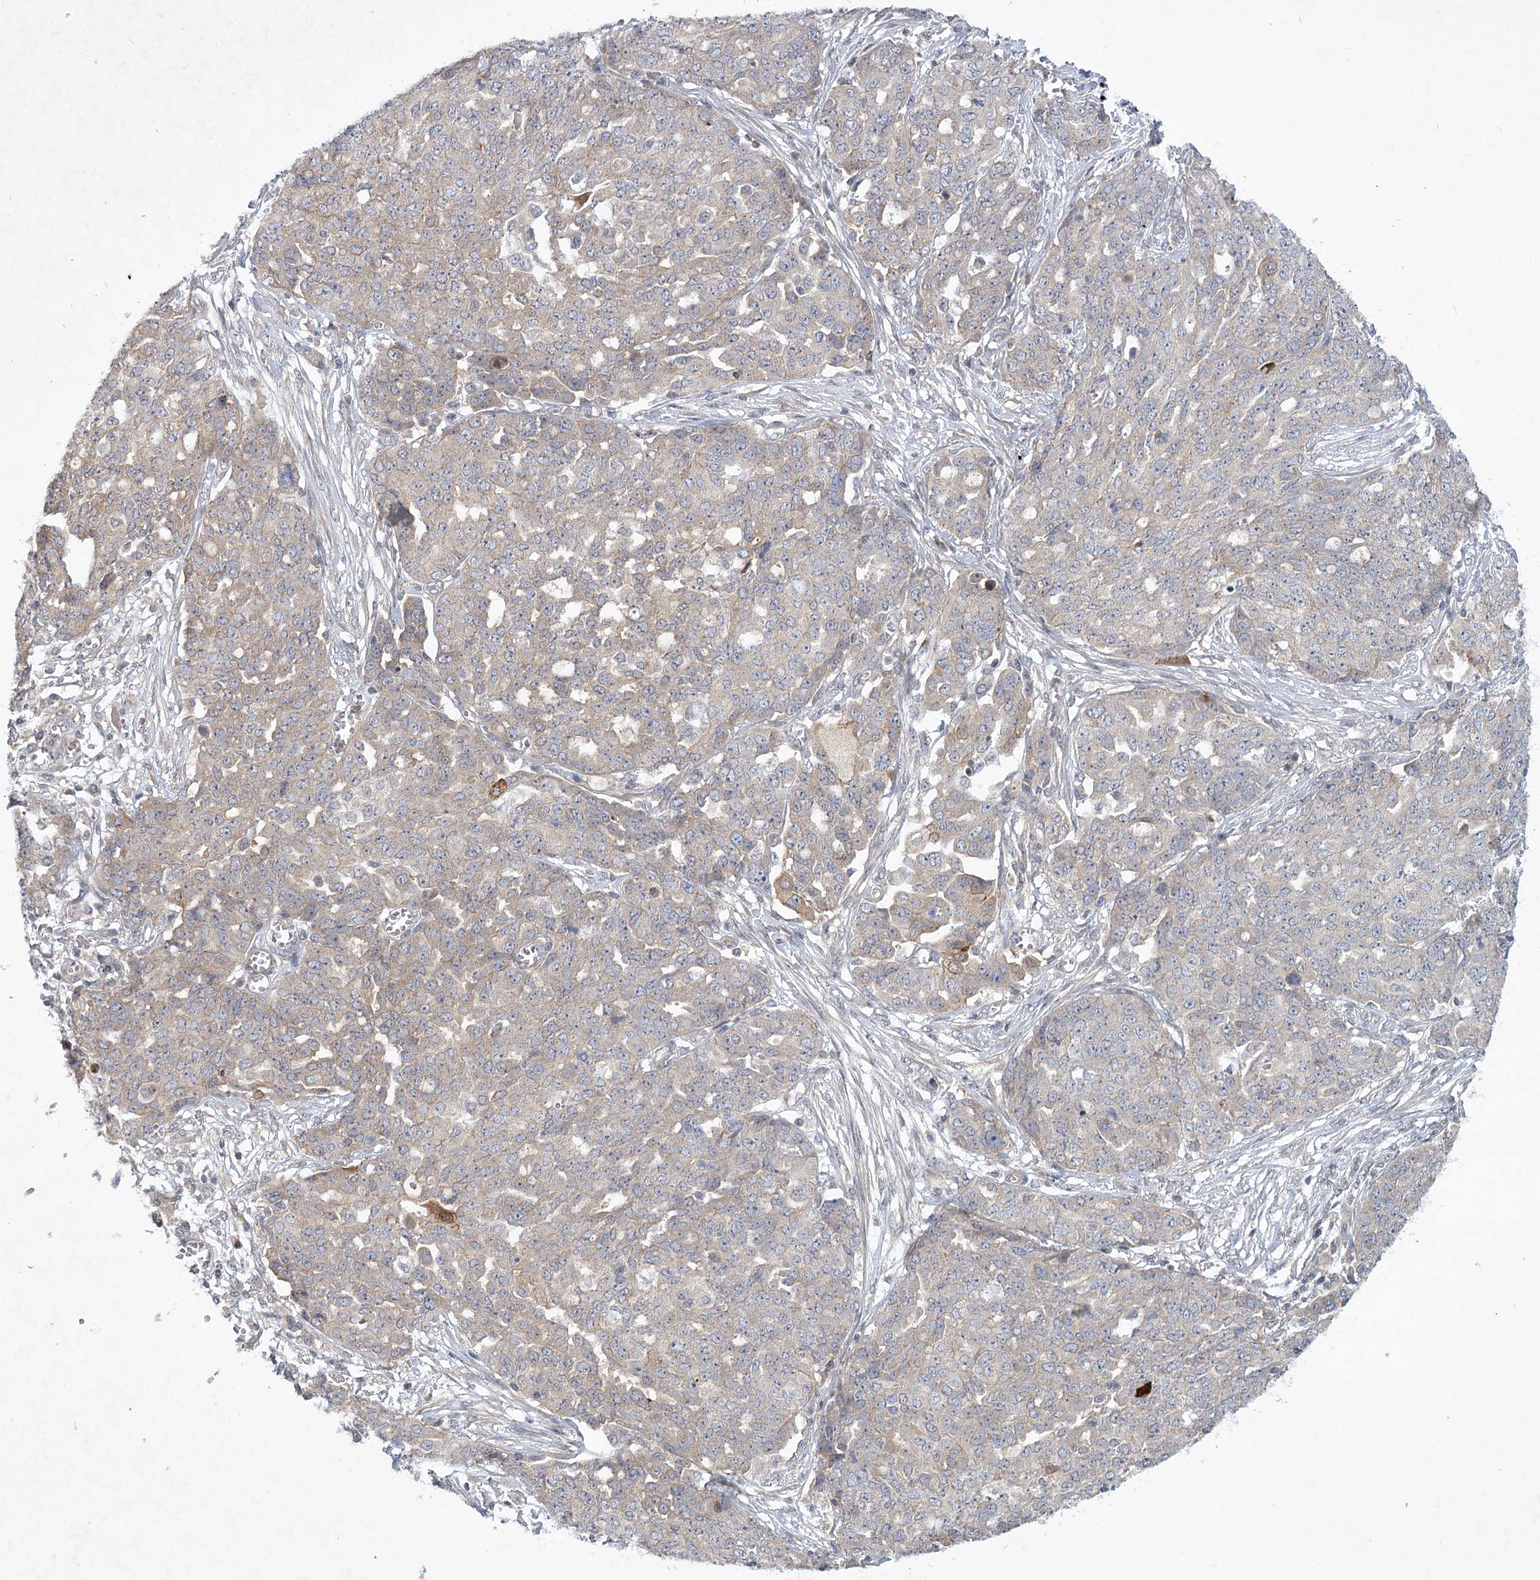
{"staining": {"intensity": "weak", "quantity": "<25%", "location": "cytoplasmic/membranous"}, "tissue": "ovarian cancer", "cell_type": "Tumor cells", "image_type": "cancer", "snomed": [{"axis": "morphology", "description": "Cystadenocarcinoma, serous, NOS"}, {"axis": "topography", "description": "Soft tissue"}, {"axis": "topography", "description": "Ovary"}], "caption": "A high-resolution image shows immunohistochemistry staining of ovarian cancer, which exhibits no significant expression in tumor cells.", "gene": "MAP3K13", "patient": {"sex": "female", "age": 57}}